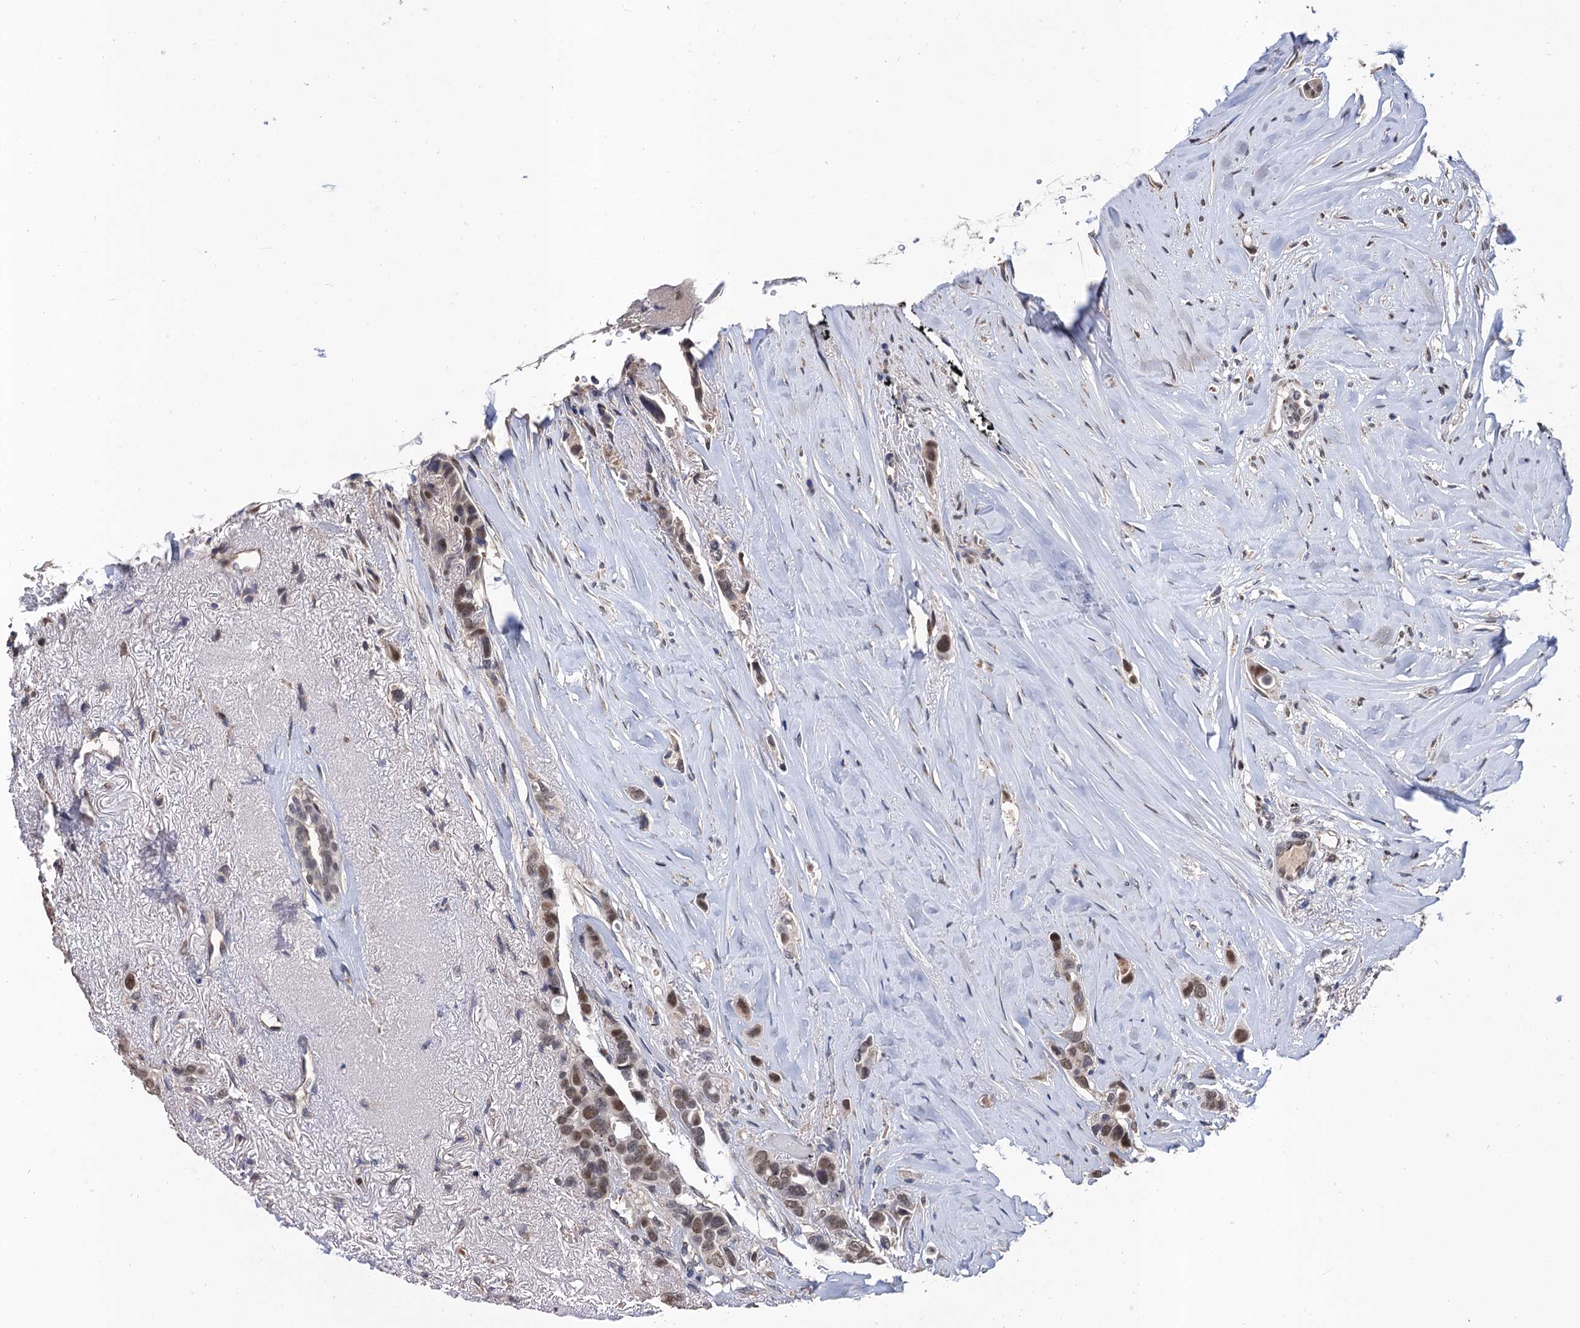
{"staining": {"intensity": "moderate", "quantity": ">75%", "location": "nuclear"}, "tissue": "breast cancer", "cell_type": "Tumor cells", "image_type": "cancer", "snomed": [{"axis": "morphology", "description": "Lobular carcinoma"}, {"axis": "topography", "description": "Breast"}], "caption": "IHC image of lobular carcinoma (breast) stained for a protein (brown), which demonstrates medium levels of moderate nuclear staining in about >75% of tumor cells.", "gene": "TSEN34", "patient": {"sex": "female", "age": 51}}